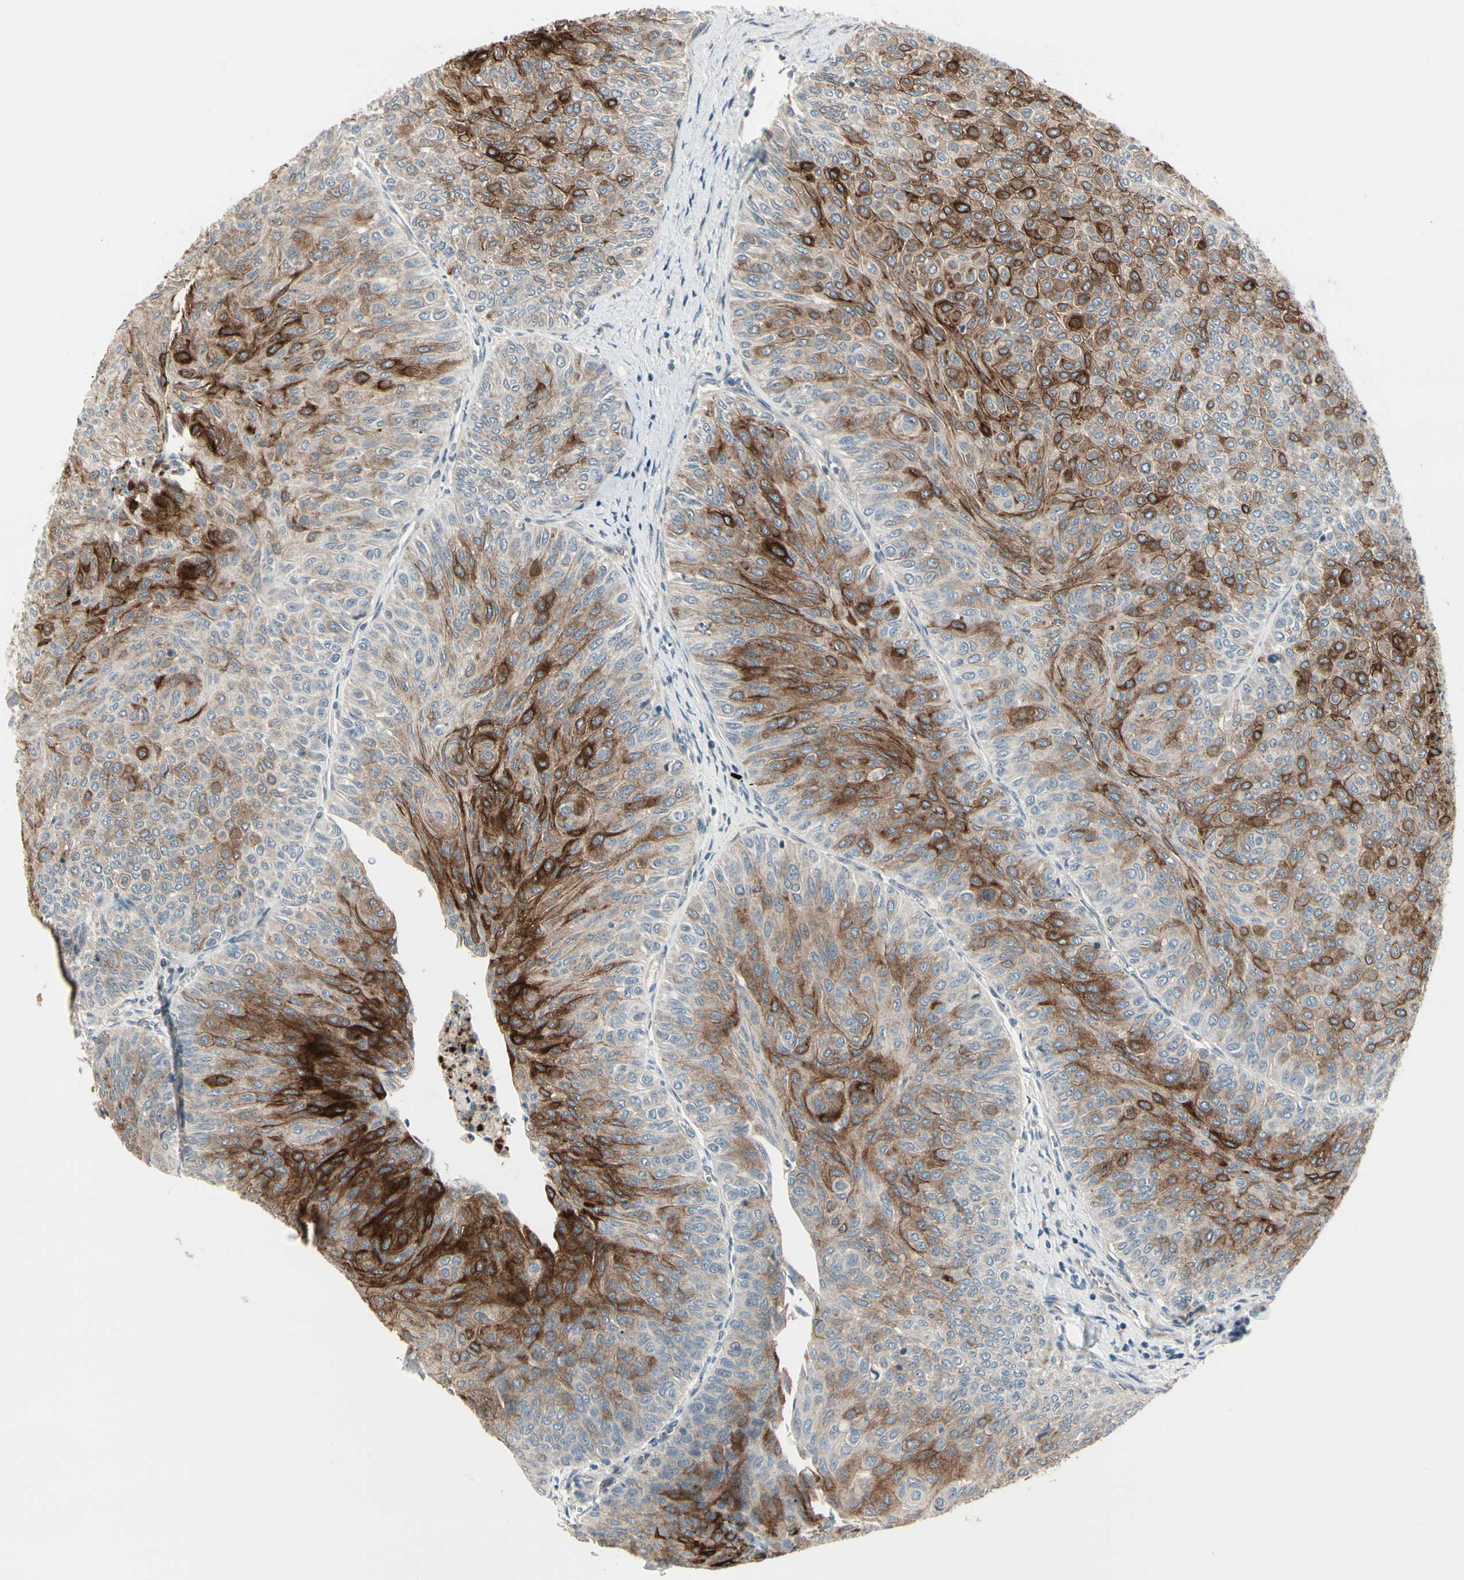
{"staining": {"intensity": "strong", "quantity": "25%-75%", "location": "cytoplasmic/membranous"}, "tissue": "urothelial cancer", "cell_type": "Tumor cells", "image_type": "cancer", "snomed": [{"axis": "morphology", "description": "Urothelial carcinoma, Low grade"}, {"axis": "topography", "description": "Urinary bladder"}], "caption": "Human low-grade urothelial carcinoma stained with a brown dye reveals strong cytoplasmic/membranous positive expression in about 25%-75% of tumor cells.", "gene": "SVBP", "patient": {"sex": "male", "age": 78}}